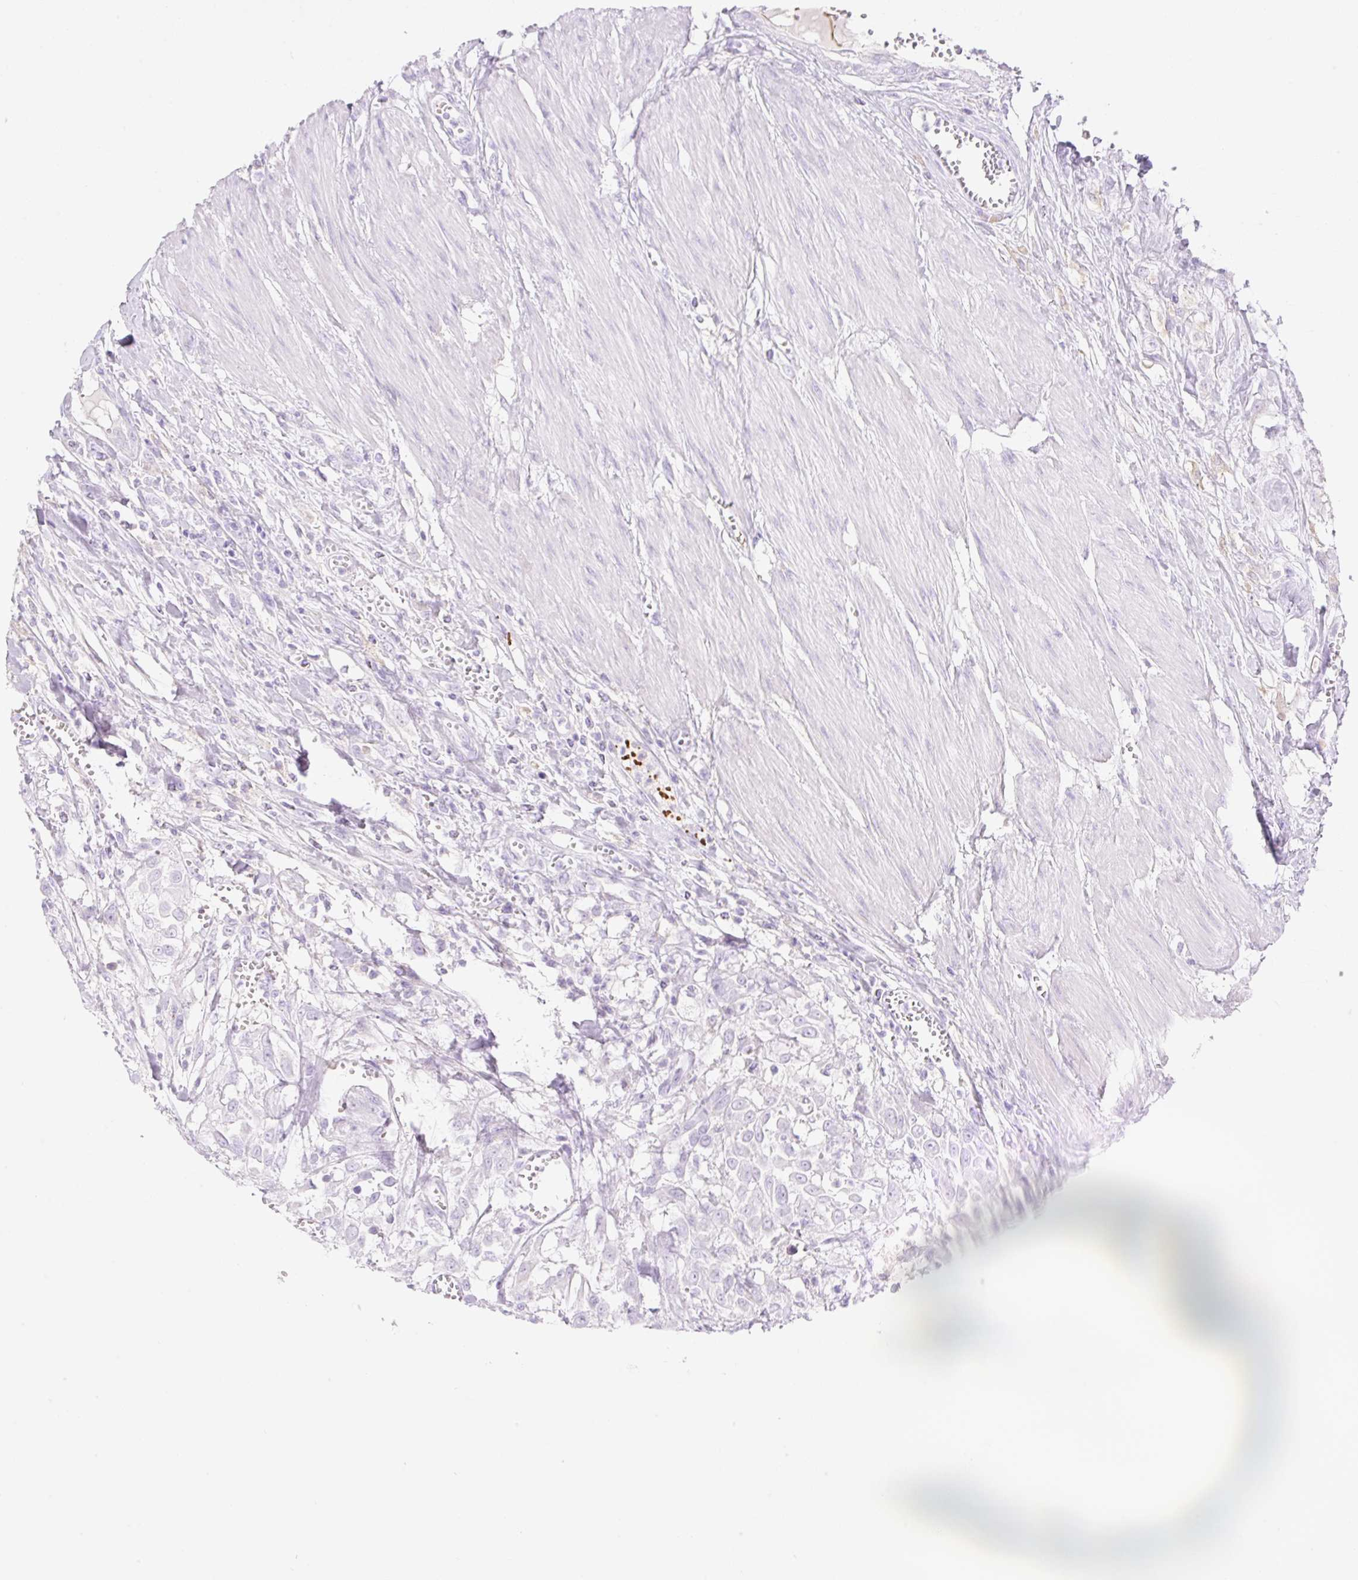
{"staining": {"intensity": "negative", "quantity": "none", "location": "none"}, "tissue": "urothelial cancer", "cell_type": "Tumor cells", "image_type": "cancer", "snomed": [{"axis": "morphology", "description": "Urothelial carcinoma, High grade"}, {"axis": "topography", "description": "Urinary bladder"}], "caption": "Image shows no significant protein staining in tumor cells of urothelial cancer.", "gene": "CDX1", "patient": {"sex": "male", "age": 57}}